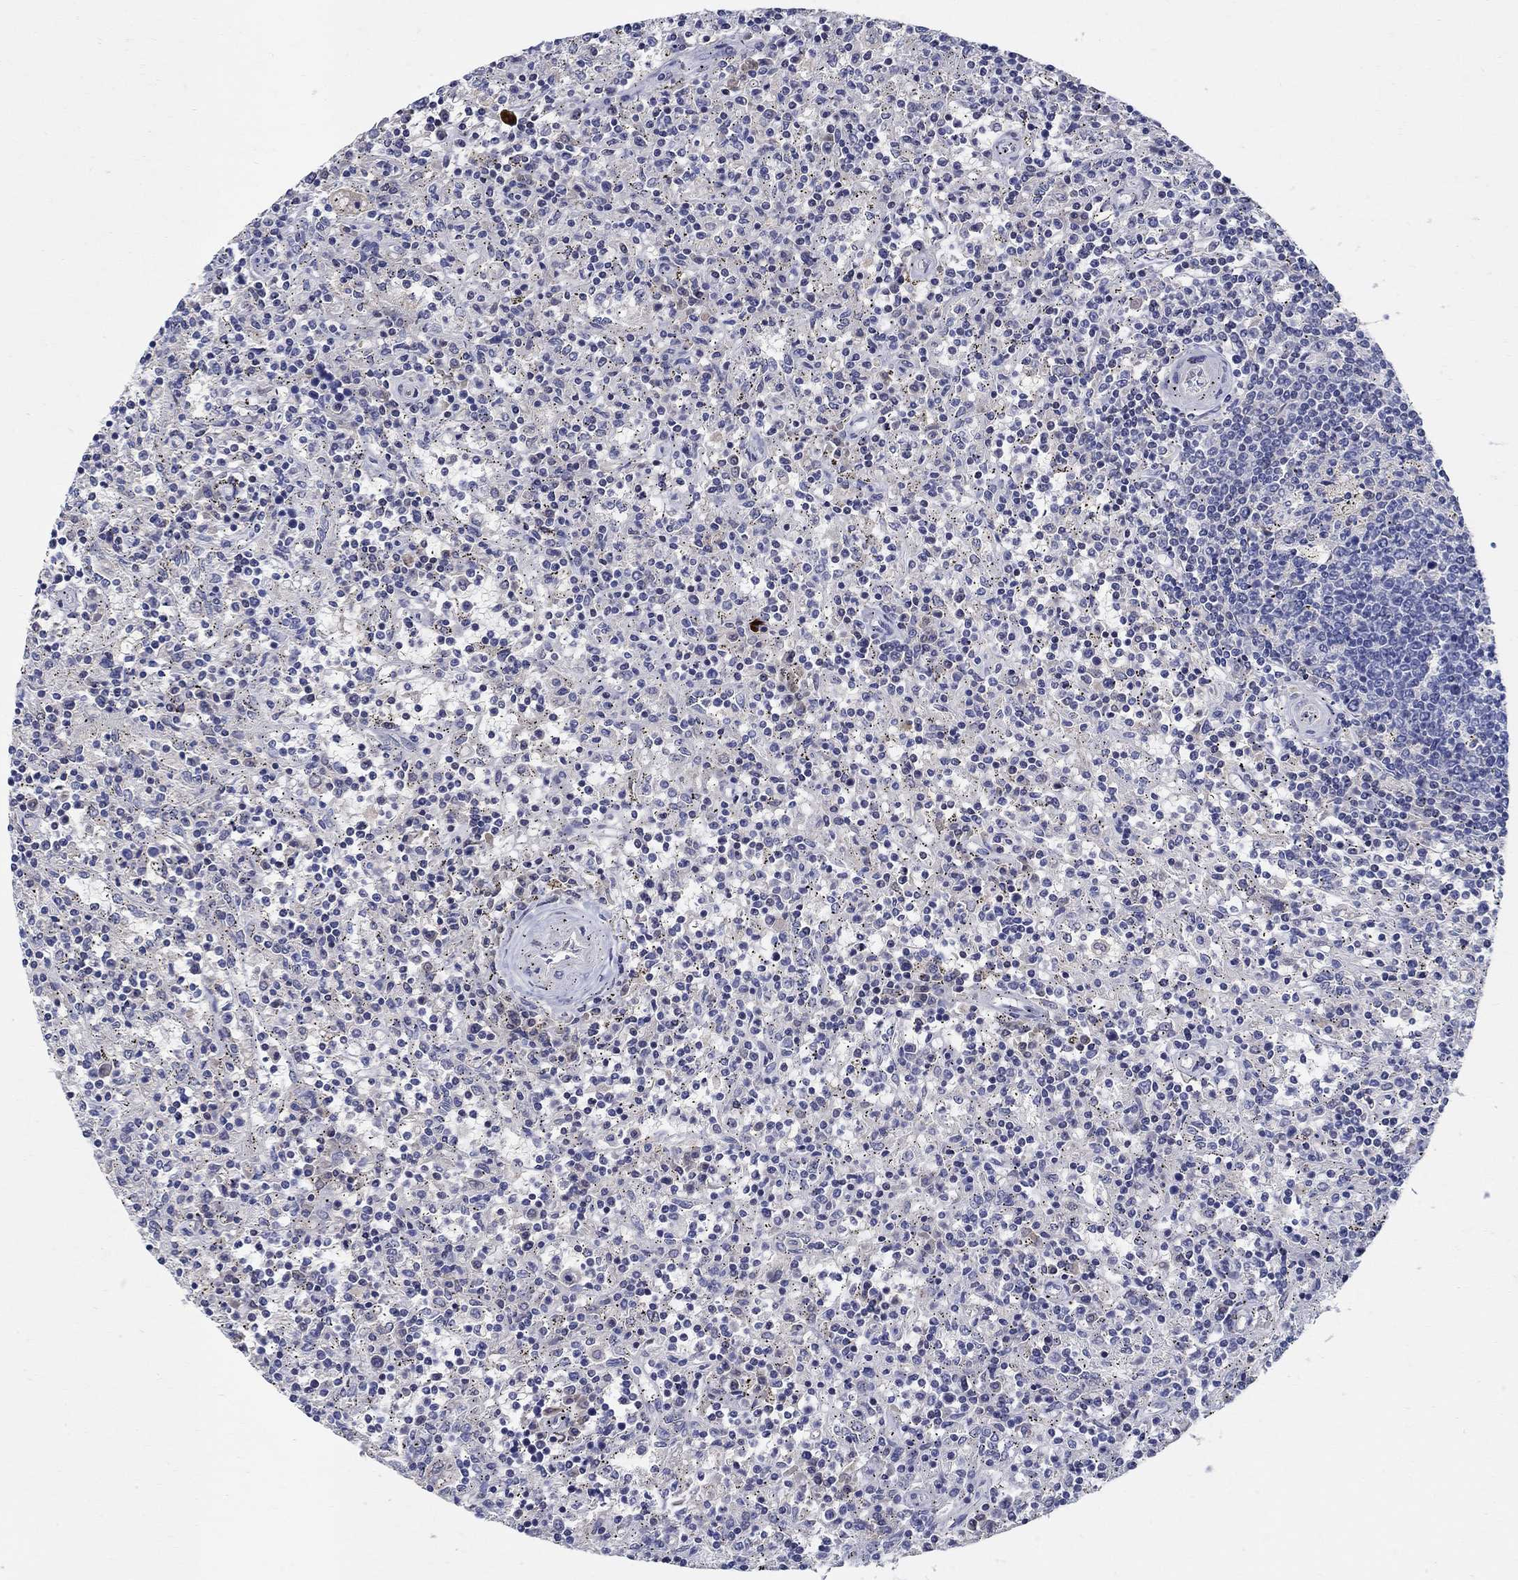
{"staining": {"intensity": "negative", "quantity": "none", "location": "none"}, "tissue": "lymphoma", "cell_type": "Tumor cells", "image_type": "cancer", "snomed": [{"axis": "morphology", "description": "Malignant lymphoma, non-Hodgkin's type, Low grade"}, {"axis": "topography", "description": "Spleen"}], "caption": "A micrograph of human low-grade malignant lymphoma, non-Hodgkin's type is negative for staining in tumor cells. The staining is performed using DAB brown chromogen with nuclei counter-stained in using hematoxylin.", "gene": "CRYGD", "patient": {"sex": "male", "age": 62}}